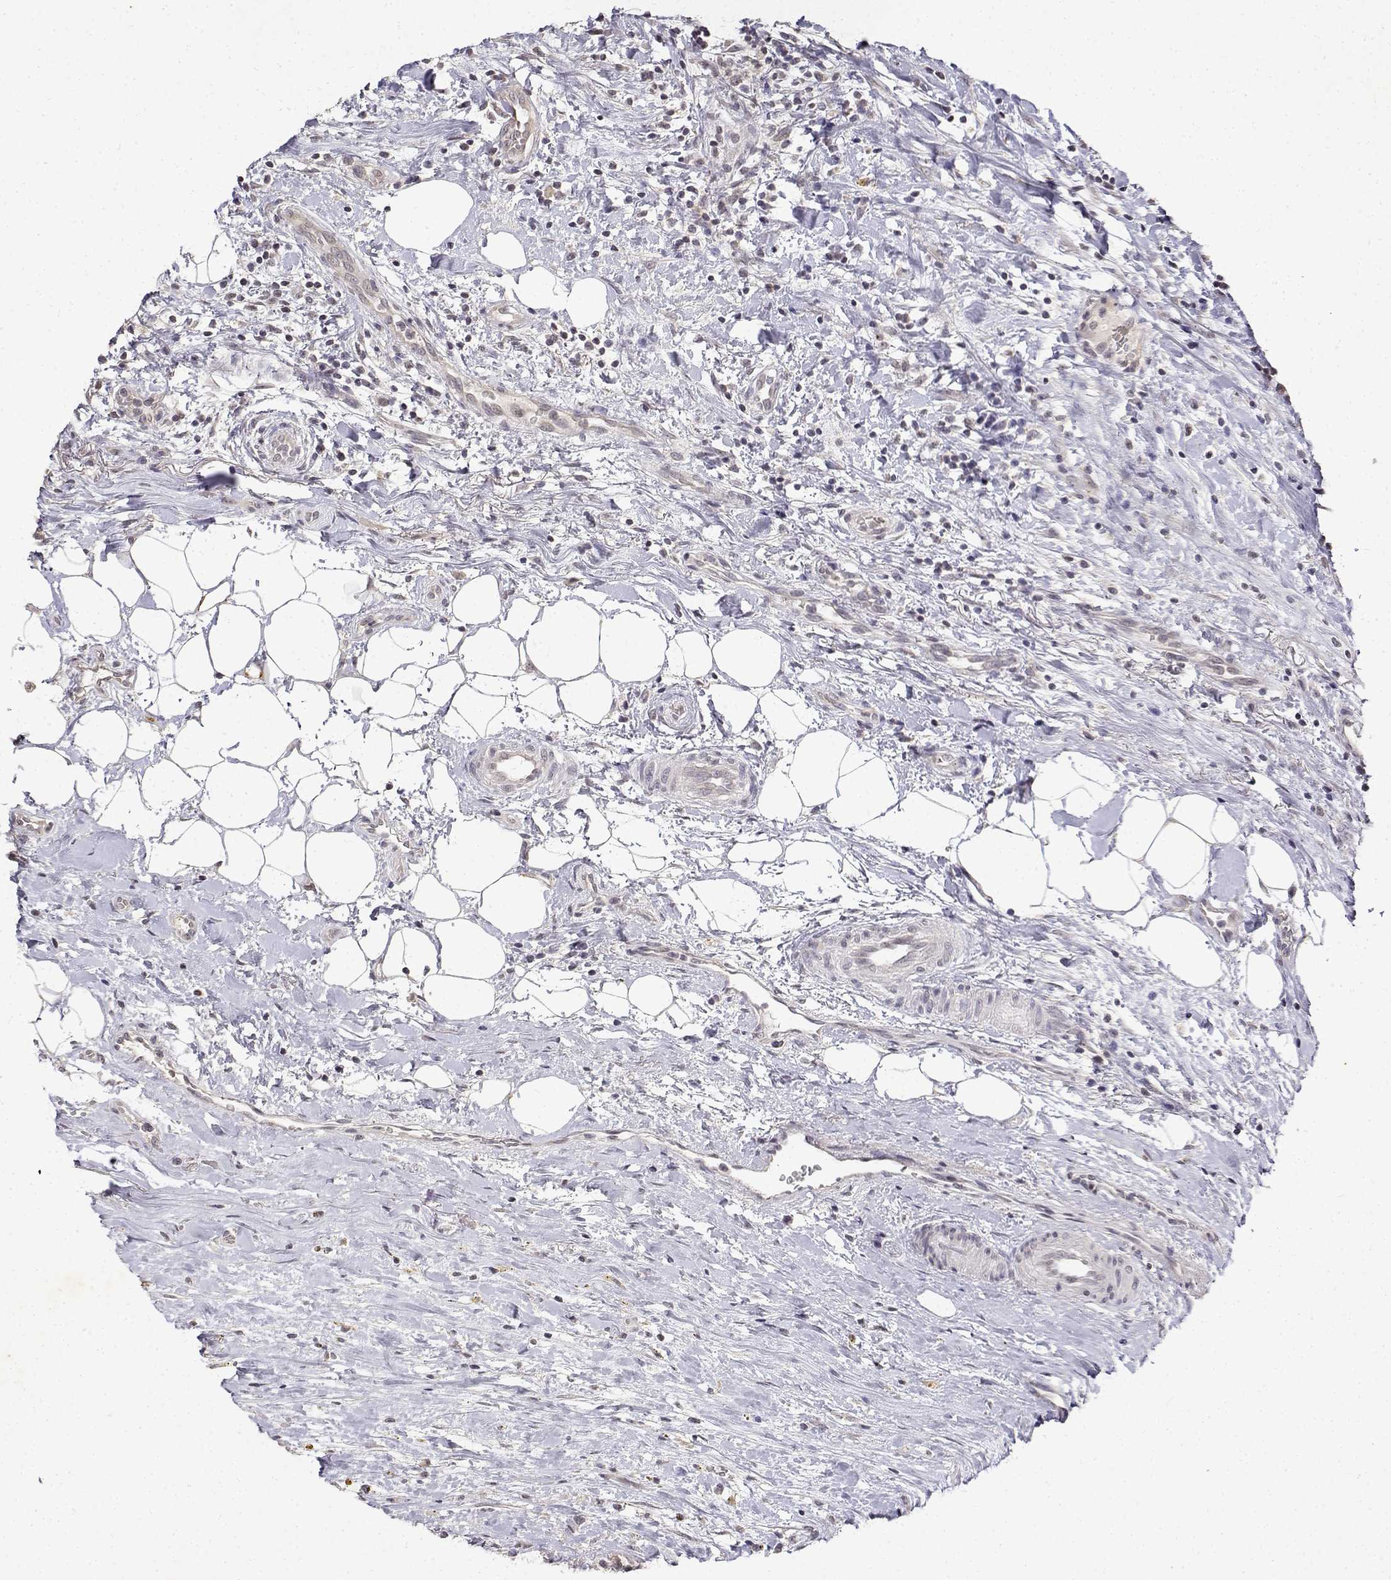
{"staining": {"intensity": "weak", "quantity": "<25%", "location": "cytoplasmic/membranous"}, "tissue": "renal cancer", "cell_type": "Tumor cells", "image_type": "cancer", "snomed": [{"axis": "morphology", "description": "Adenocarcinoma, NOS"}, {"axis": "topography", "description": "Kidney"}], "caption": "A micrograph of human renal adenocarcinoma is negative for staining in tumor cells.", "gene": "BDNF", "patient": {"sex": "male", "age": 59}}